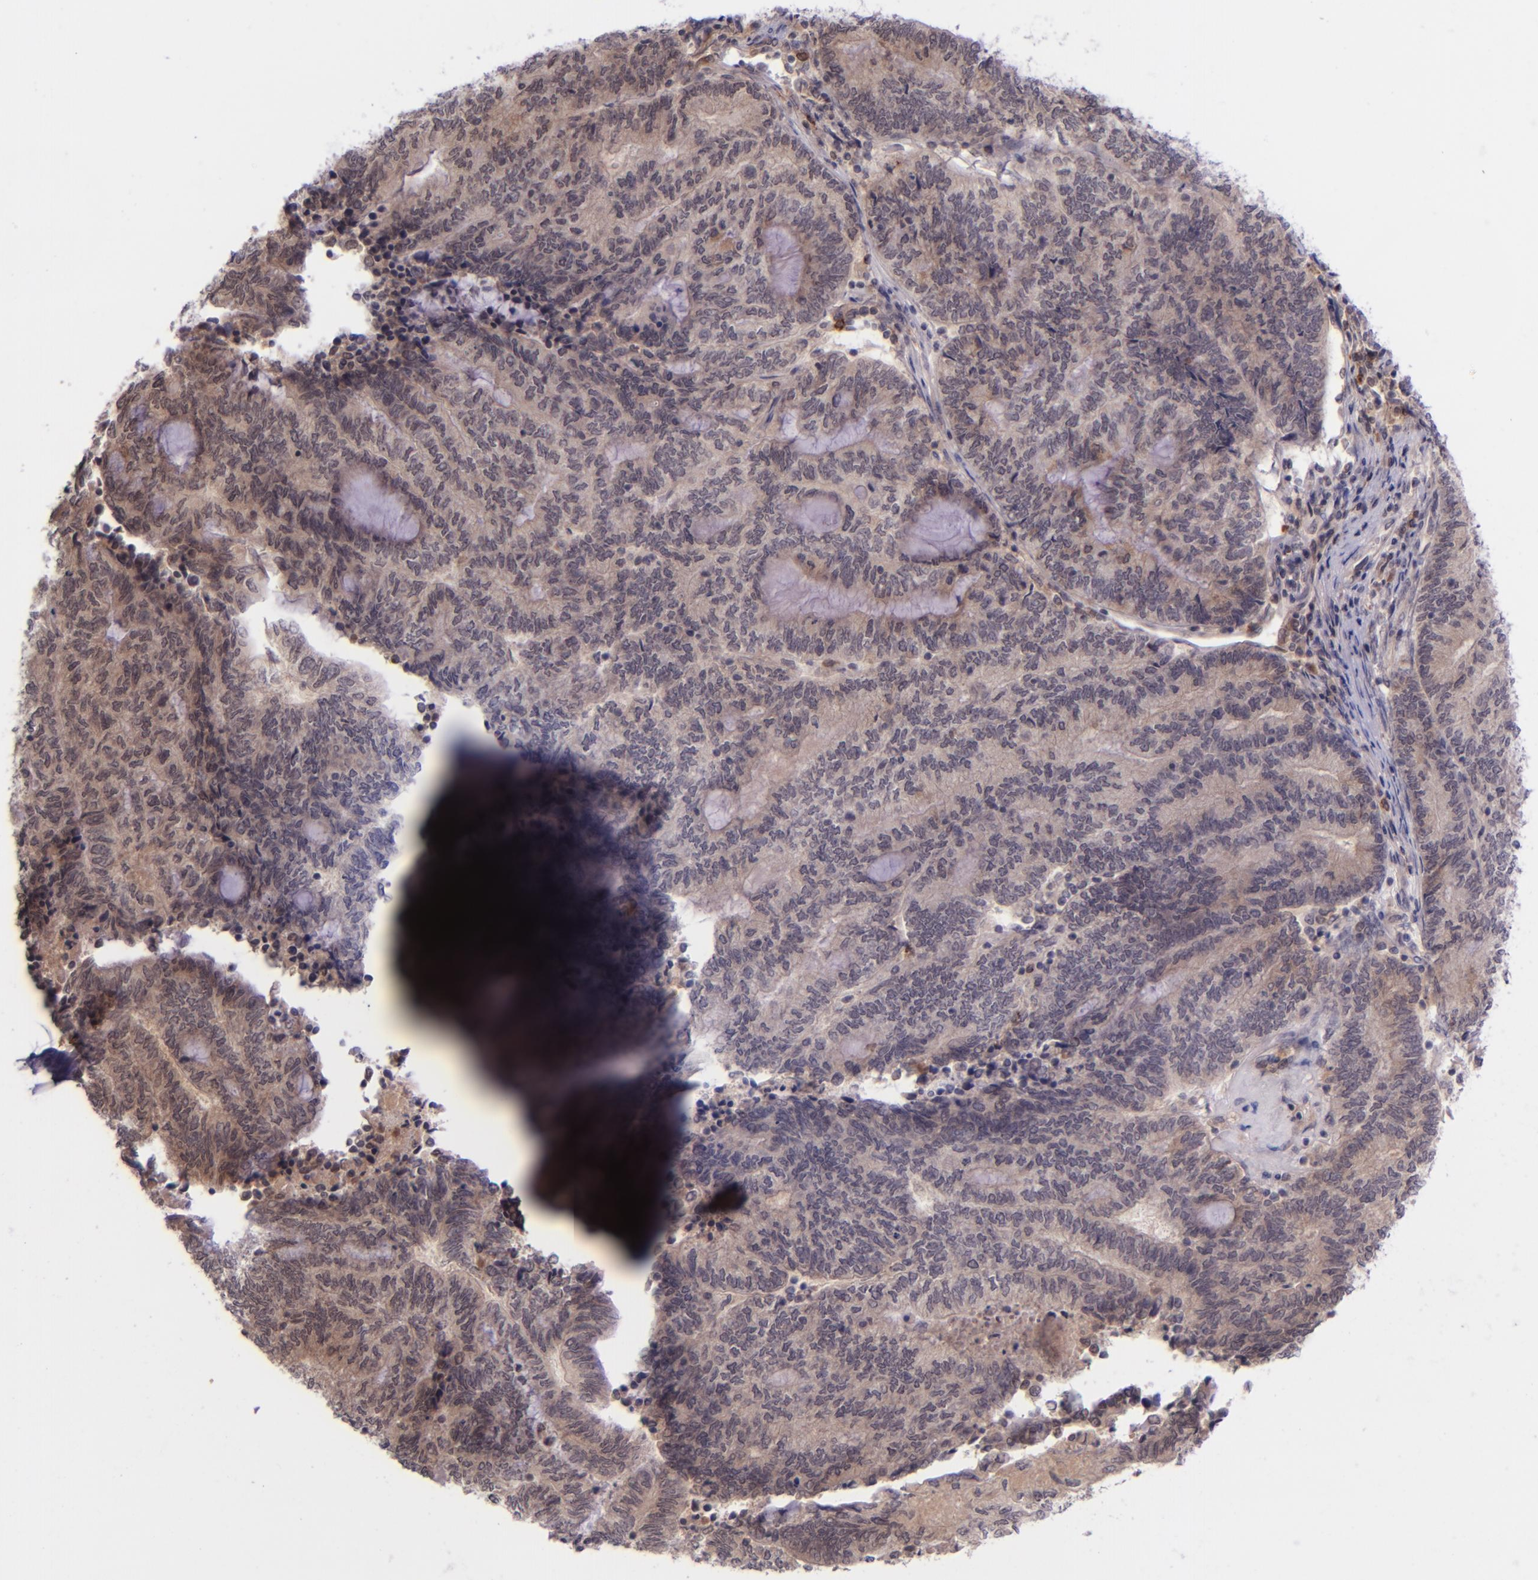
{"staining": {"intensity": "weak", "quantity": "25%-75%", "location": "cytoplasmic/membranous"}, "tissue": "endometrial cancer", "cell_type": "Tumor cells", "image_type": "cancer", "snomed": [{"axis": "morphology", "description": "Adenocarcinoma, NOS"}, {"axis": "topography", "description": "Uterus"}, {"axis": "topography", "description": "Endometrium"}], "caption": "Endometrial cancer (adenocarcinoma) stained with DAB (3,3'-diaminobenzidine) immunohistochemistry displays low levels of weak cytoplasmic/membranous positivity in about 25%-75% of tumor cells.", "gene": "SELL", "patient": {"sex": "female", "age": 70}}